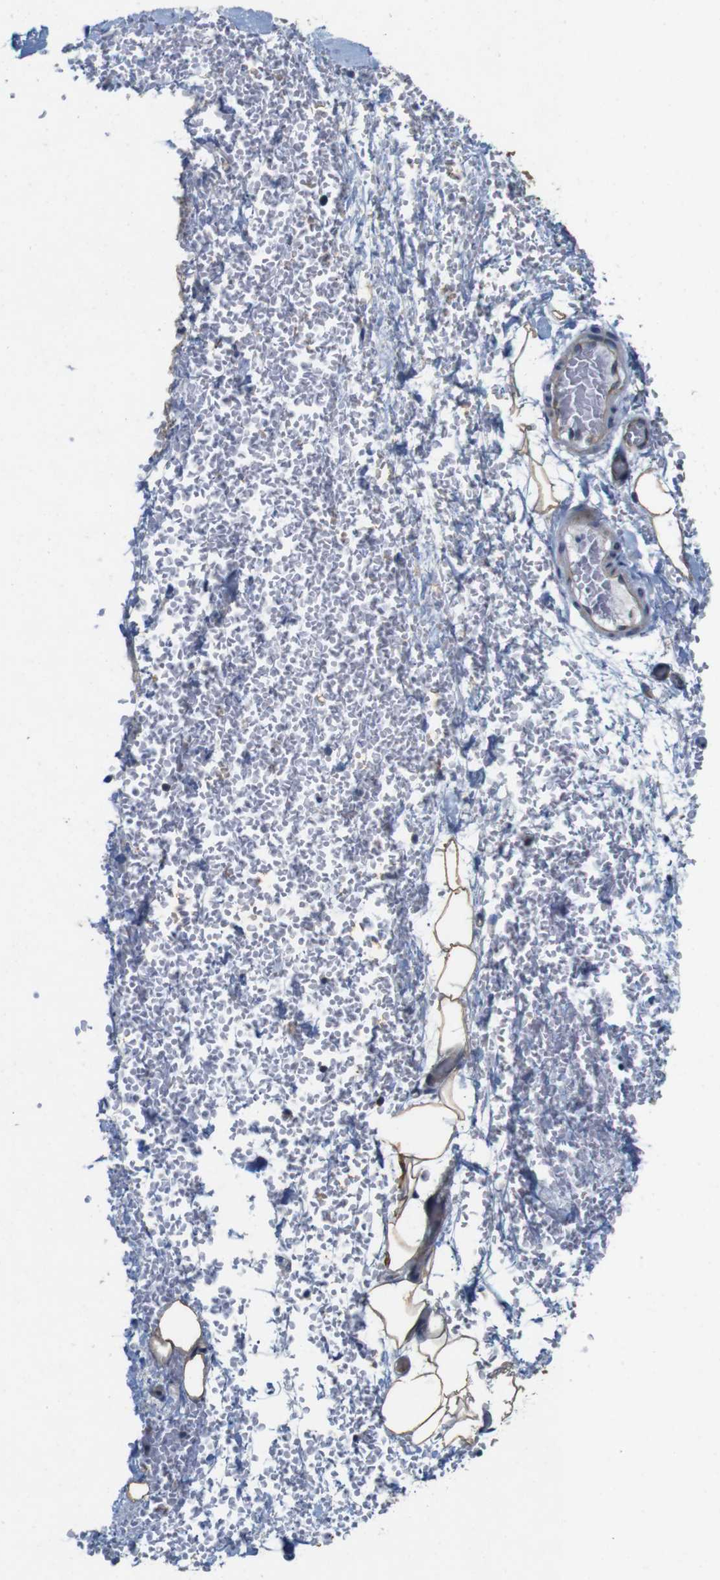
{"staining": {"intensity": "strong", "quantity": ">75%", "location": "cytoplasmic/membranous"}, "tissue": "adipose tissue", "cell_type": "Adipocytes", "image_type": "normal", "snomed": [{"axis": "morphology", "description": "Normal tissue, NOS"}, {"axis": "morphology", "description": "Adenocarcinoma, NOS"}, {"axis": "topography", "description": "Esophagus"}], "caption": "Protein analysis of normal adipose tissue reveals strong cytoplasmic/membranous positivity in about >75% of adipocytes.", "gene": "SIGLEC8", "patient": {"sex": "male", "age": 62}}